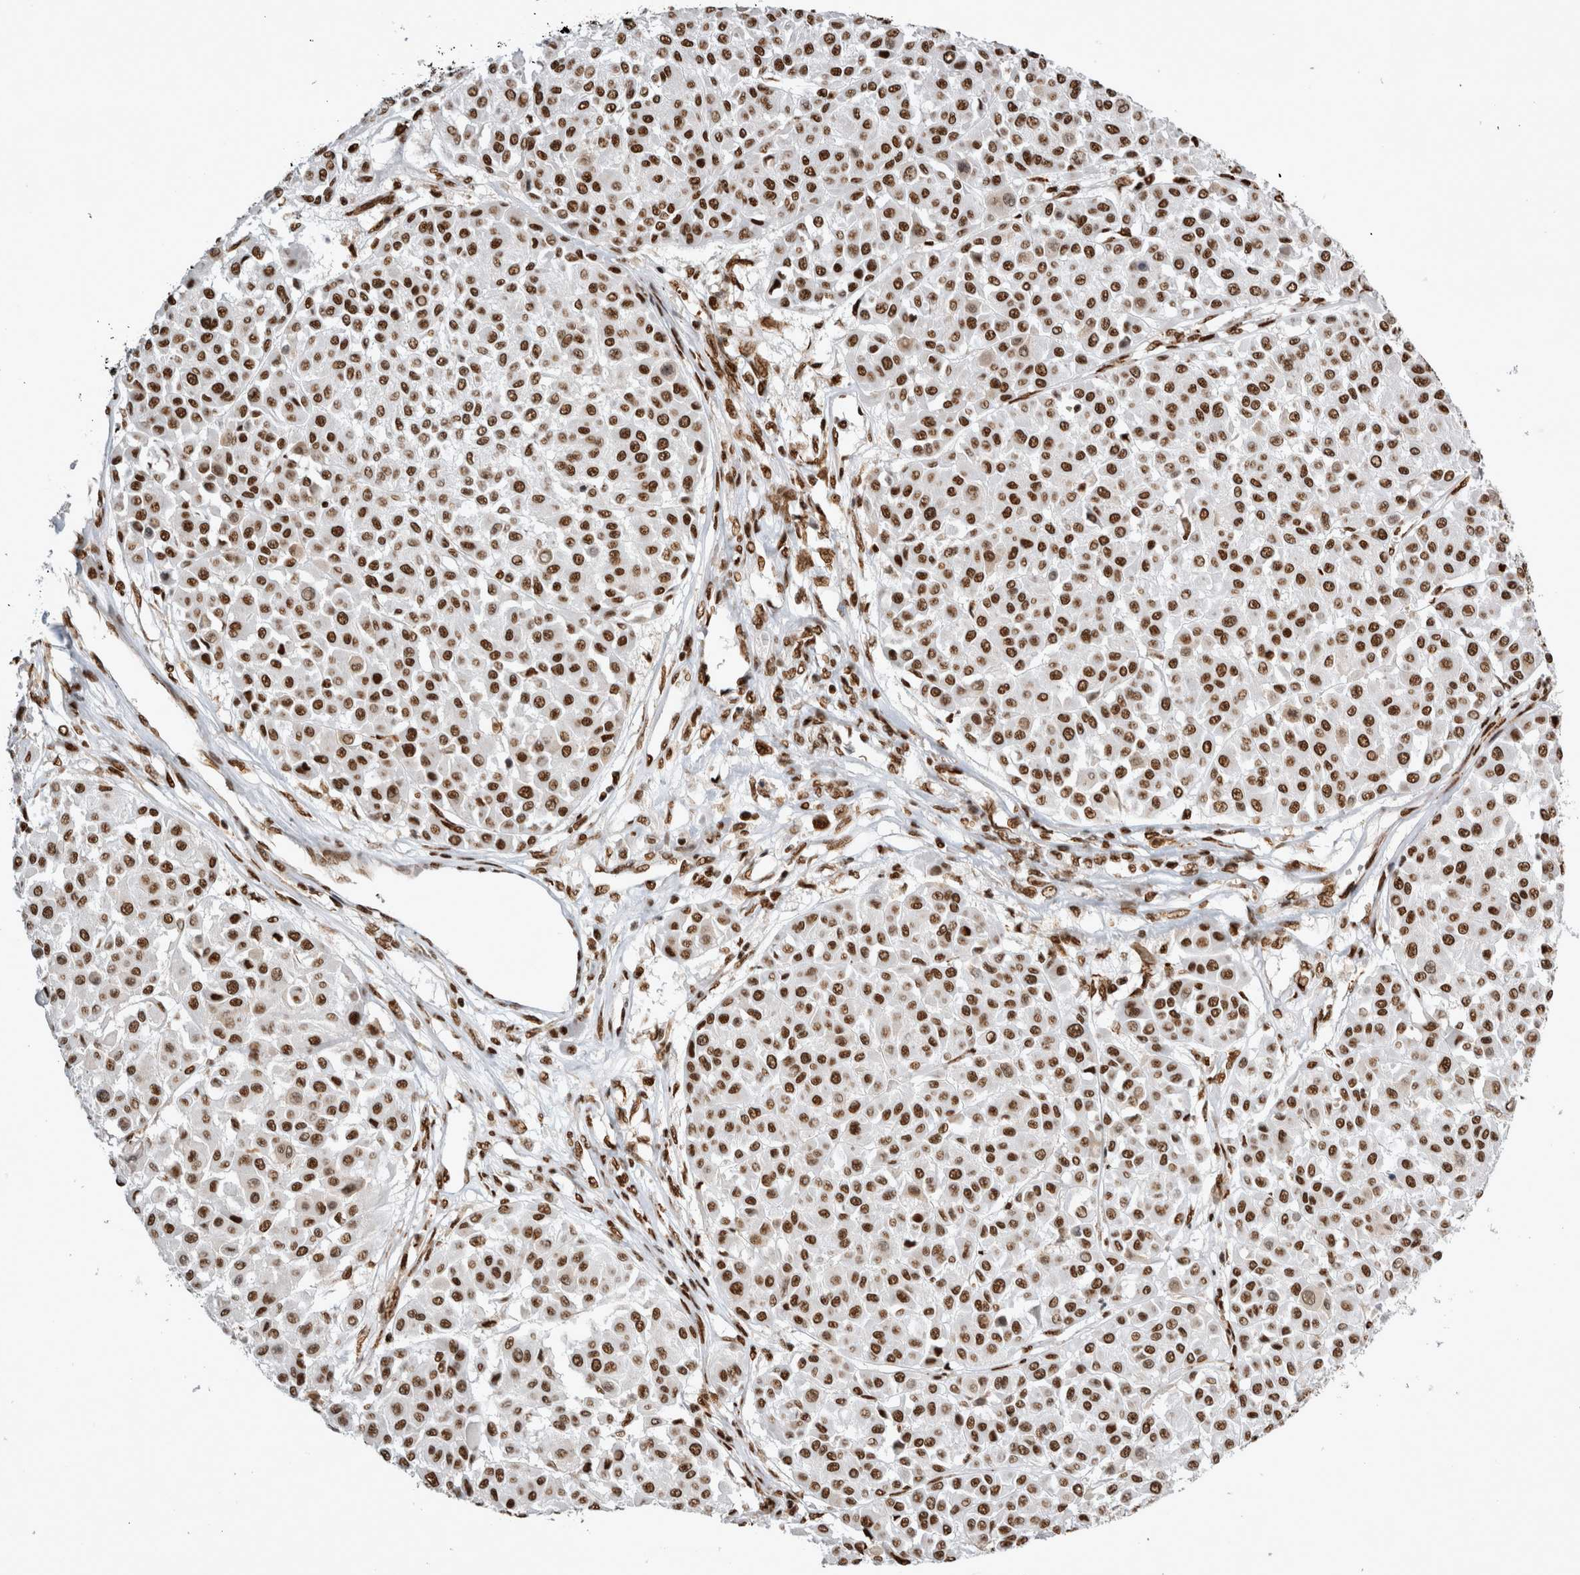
{"staining": {"intensity": "strong", "quantity": ">75%", "location": "nuclear"}, "tissue": "melanoma", "cell_type": "Tumor cells", "image_type": "cancer", "snomed": [{"axis": "morphology", "description": "Malignant melanoma, Metastatic site"}, {"axis": "topography", "description": "Soft tissue"}], "caption": "Protein expression analysis of melanoma exhibits strong nuclear expression in about >75% of tumor cells.", "gene": "EYA2", "patient": {"sex": "male", "age": 41}}